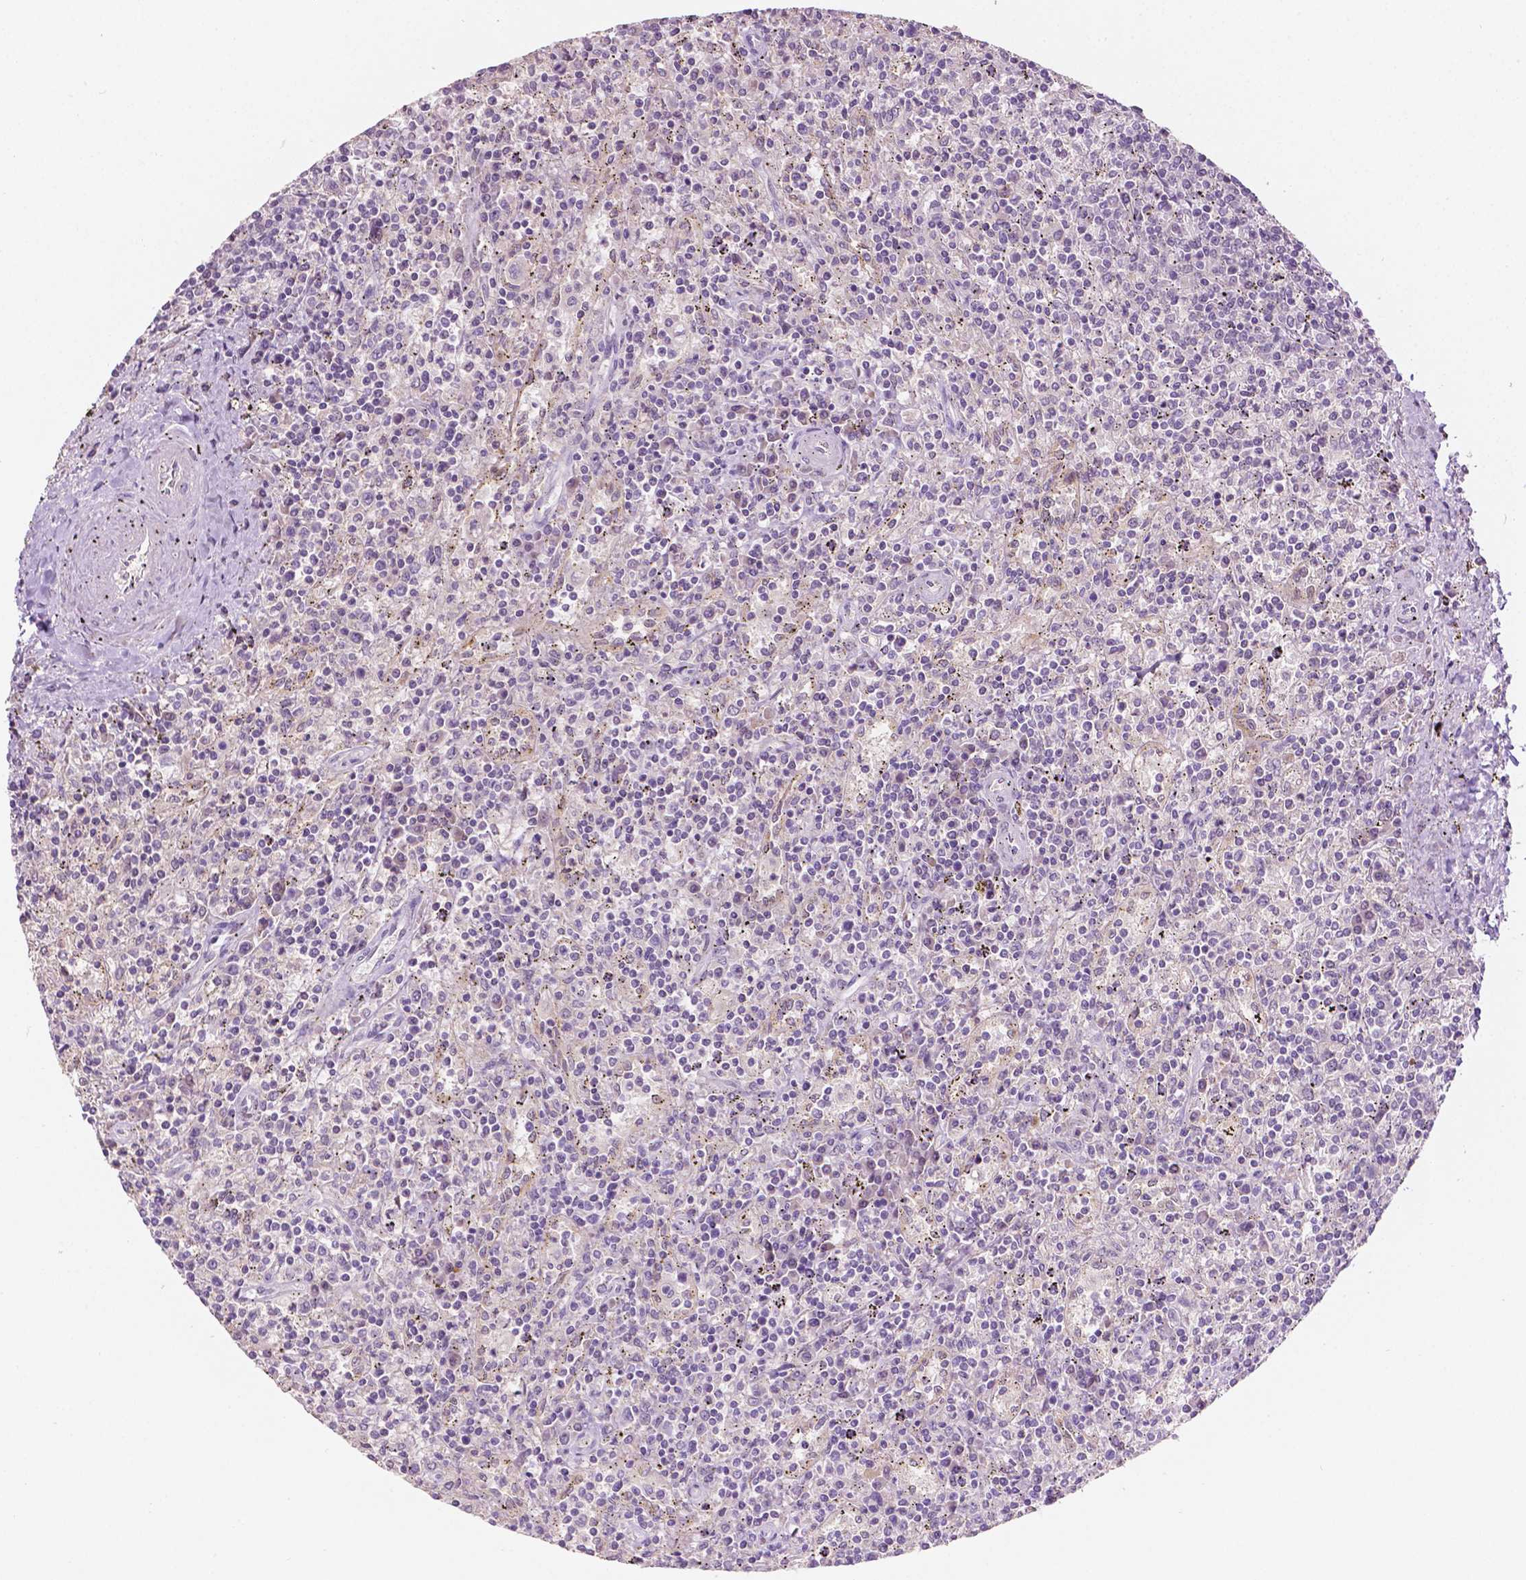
{"staining": {"intensity": "negative", "quantity": "none", "location": "none"}, "tissue": "lymphoma", "cell_type": "Tumor cells", "image_type": "cancer", "snomed": [{"axis": "morphology", "description": "Malignant lymphoma, non-Hodgkin's type, Low grade"}, {"axis": "topography", "description": "Spleen"}], "caption": "This is an IHC image of lymphoma. There is no staining in tumor cells.", "gene": "TM6SF2", "patient": {"sex": "male", "age": 62}}